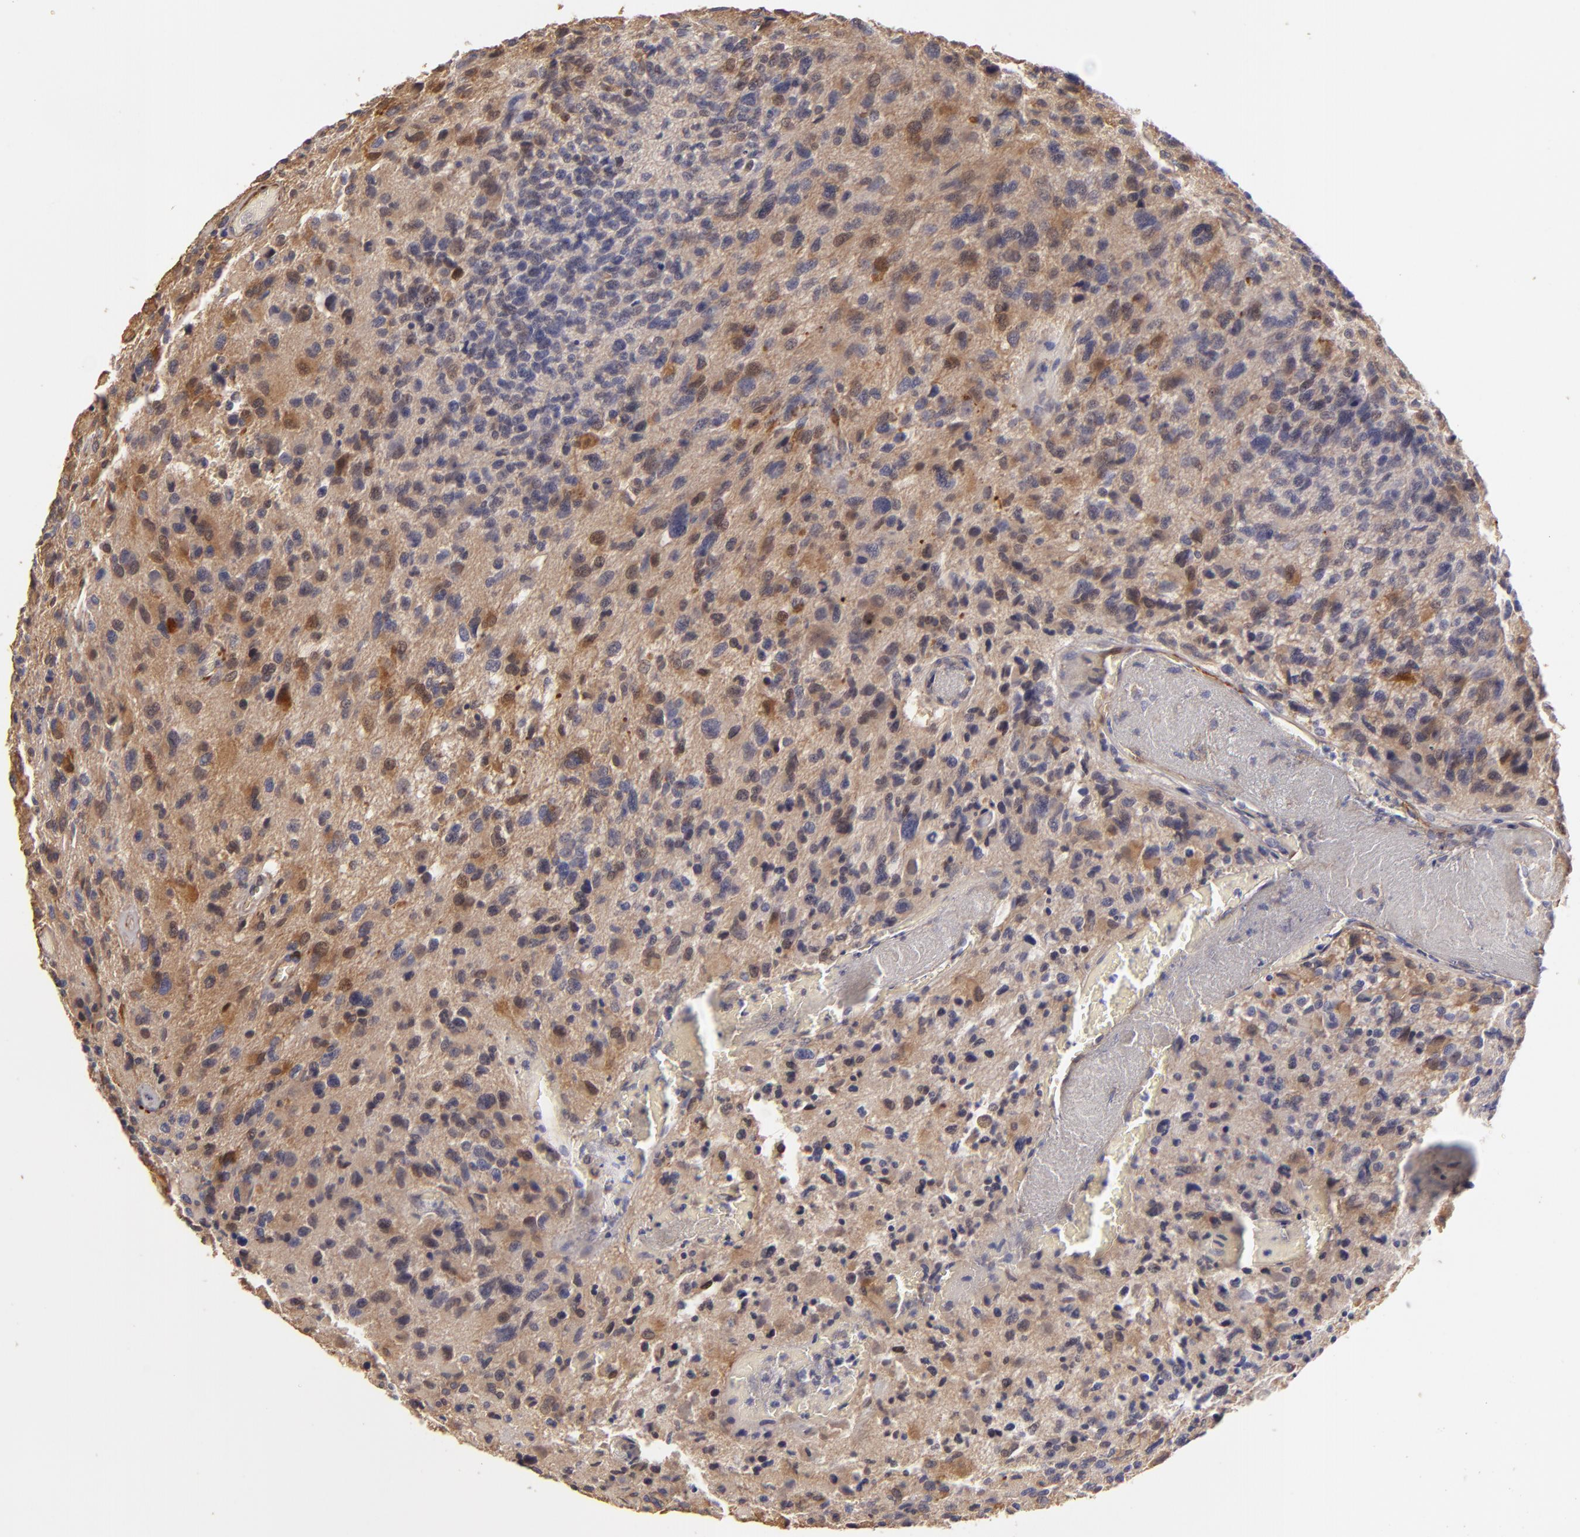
{"staining": {"intensity": "moderate", "quantity": "<25%", "location": "cytoplasmic/membranous"}, "tissue": "glioma", "cell_type": "Tumor cells", "image_type": "cancer", "snomed": [{"axis": "morphology", "description": "Glioma, malignant, High grade"}, {"axis": "topography", "description": "Brain"}], "caption": "A brown stain shows moderate cytoplasmic/membranous expression of a protein in human malignant glioma (high-grade) tumor cells.", "gene": "HSPB6", "patient": {"sex": "male", "age": 69}}